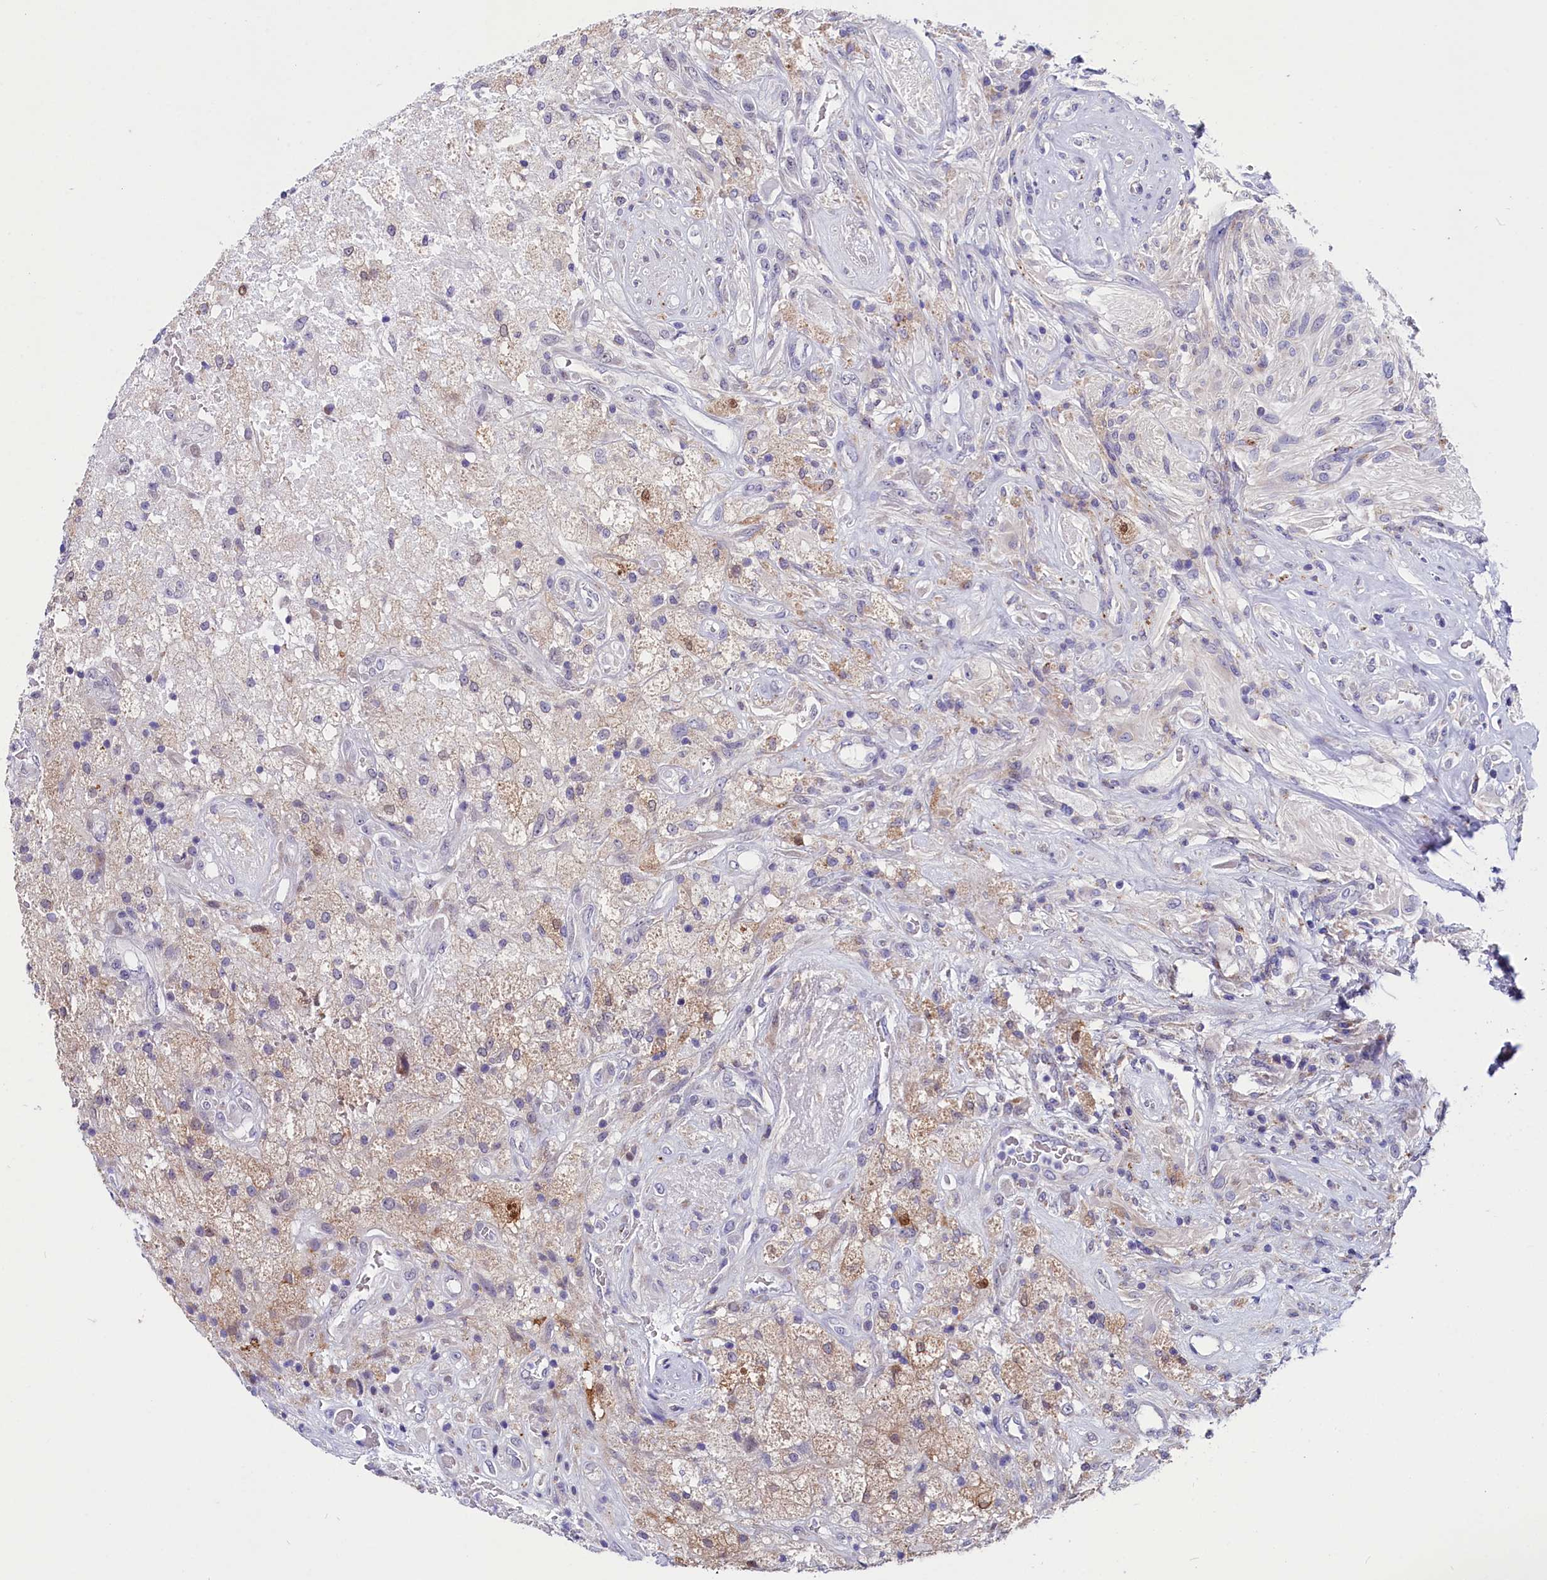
{"staining": {"intensity": "negative", "quantity": "none", "location": "none"}, "tissue": "glioma", "cell_type": "Tumor cells", "image_type": "cancer", "snomed": [{"axis": "morphology", "description": "Glioma, malignant, High grade"}, {"axis": "topography", "description": "Brain"}], "caption": "IHC of glioma reveals no positivity in tumor cells.", "gene": "SCD5", "patient": {"sex": "male", "age": 56}}